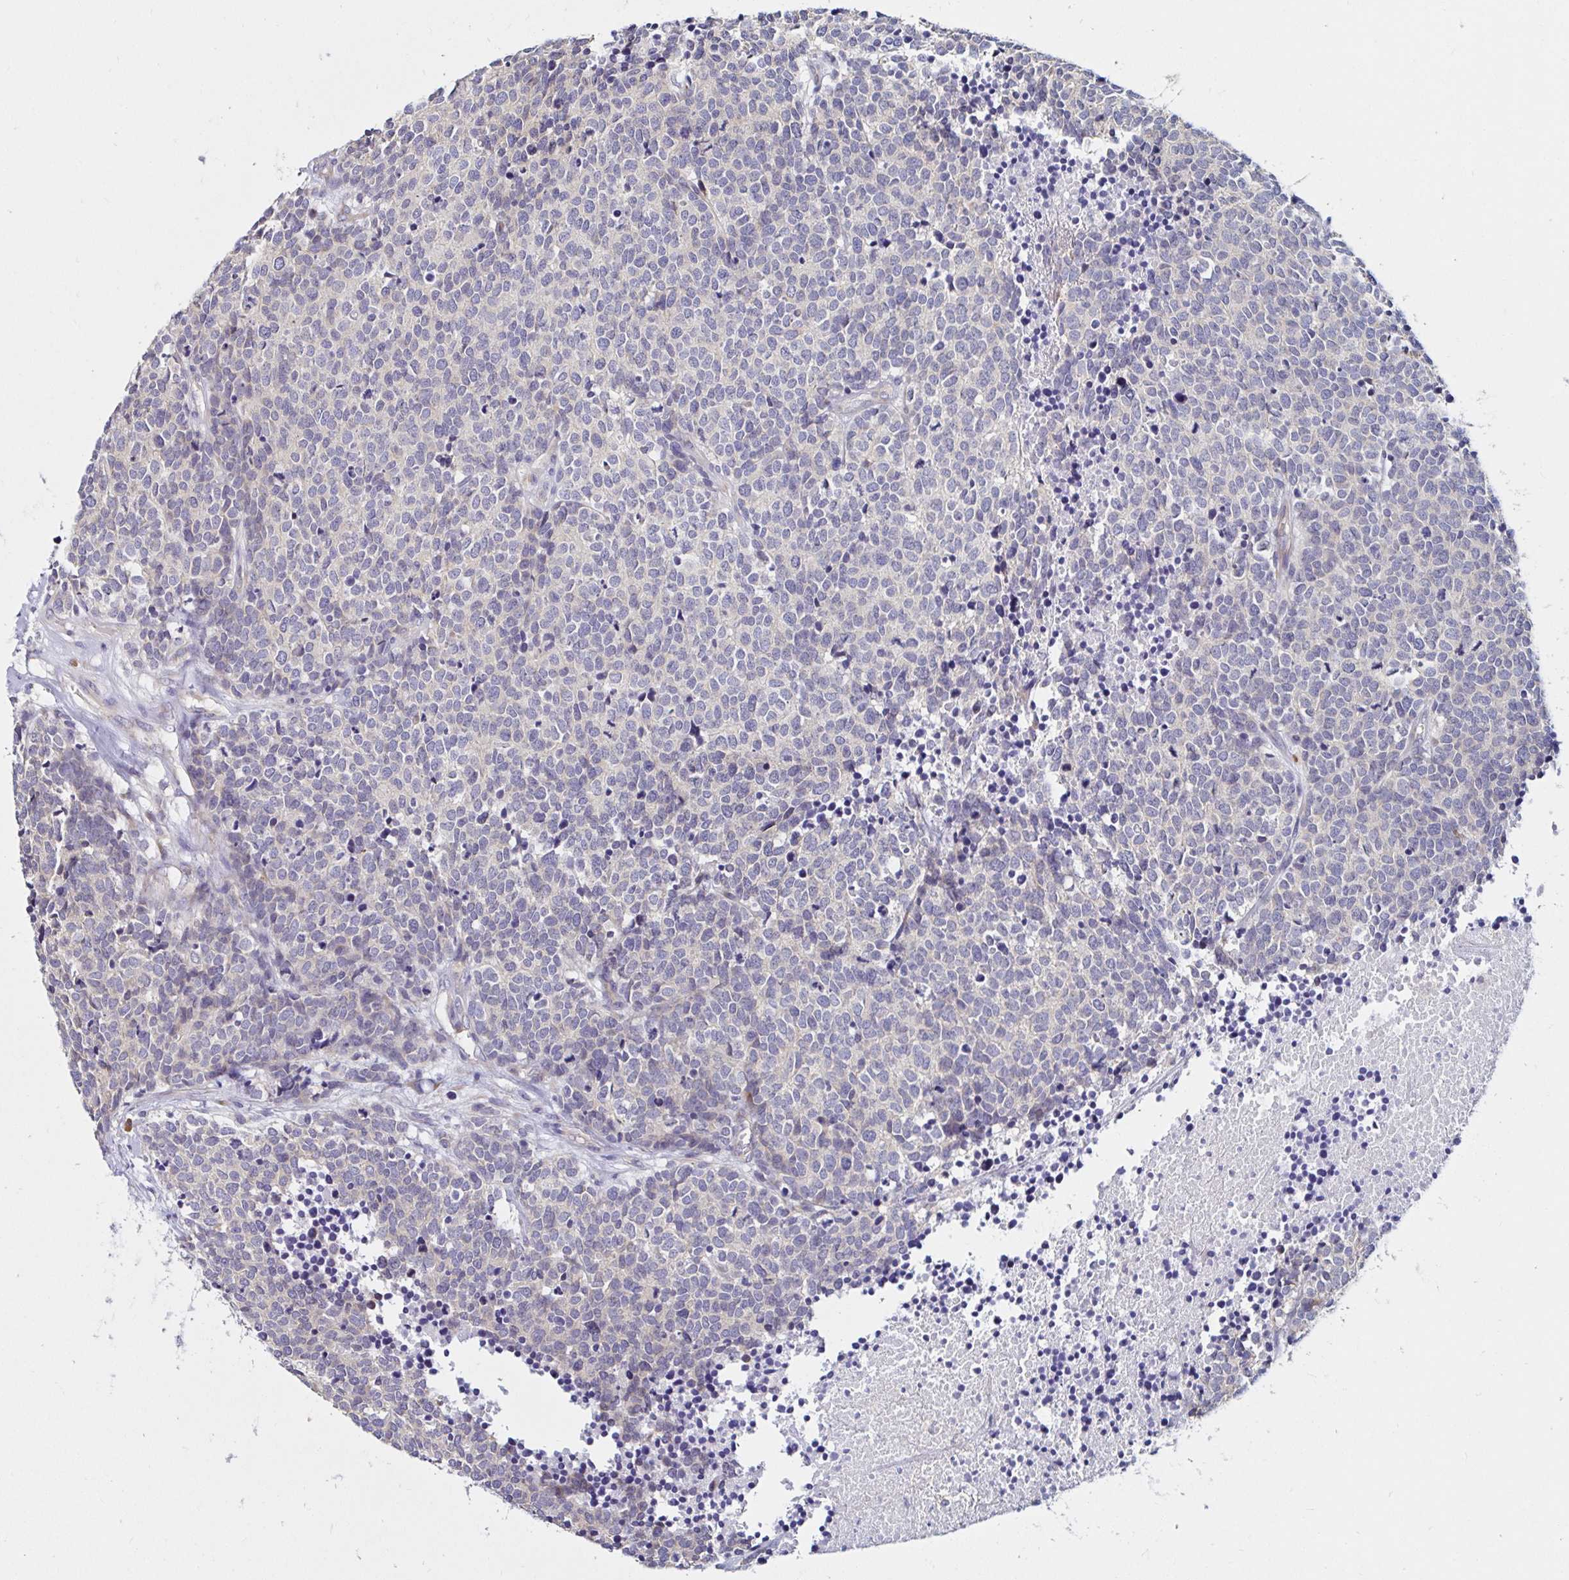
{"staining": {"intensity": "weak", "quantity": "<25%", "location": "cytoplasmic/membranous"}, "tissue": "carcinoid", "cell_type": "Tumor cells", "image_type": "cancer", "snomed": [{"axis": "morphology", "description": "Carcinoid, malignant, NOS"}, {"axis": "topography", "description": "Skin"}], "caption": "Tumor cells are negative for protein expression in human carcinoid. (DAB immunohistochemistry visualized using brightfield microscopy, high magnification).", "gene": "VSIG2", "patient": {"sex": "female", "age": 79}}